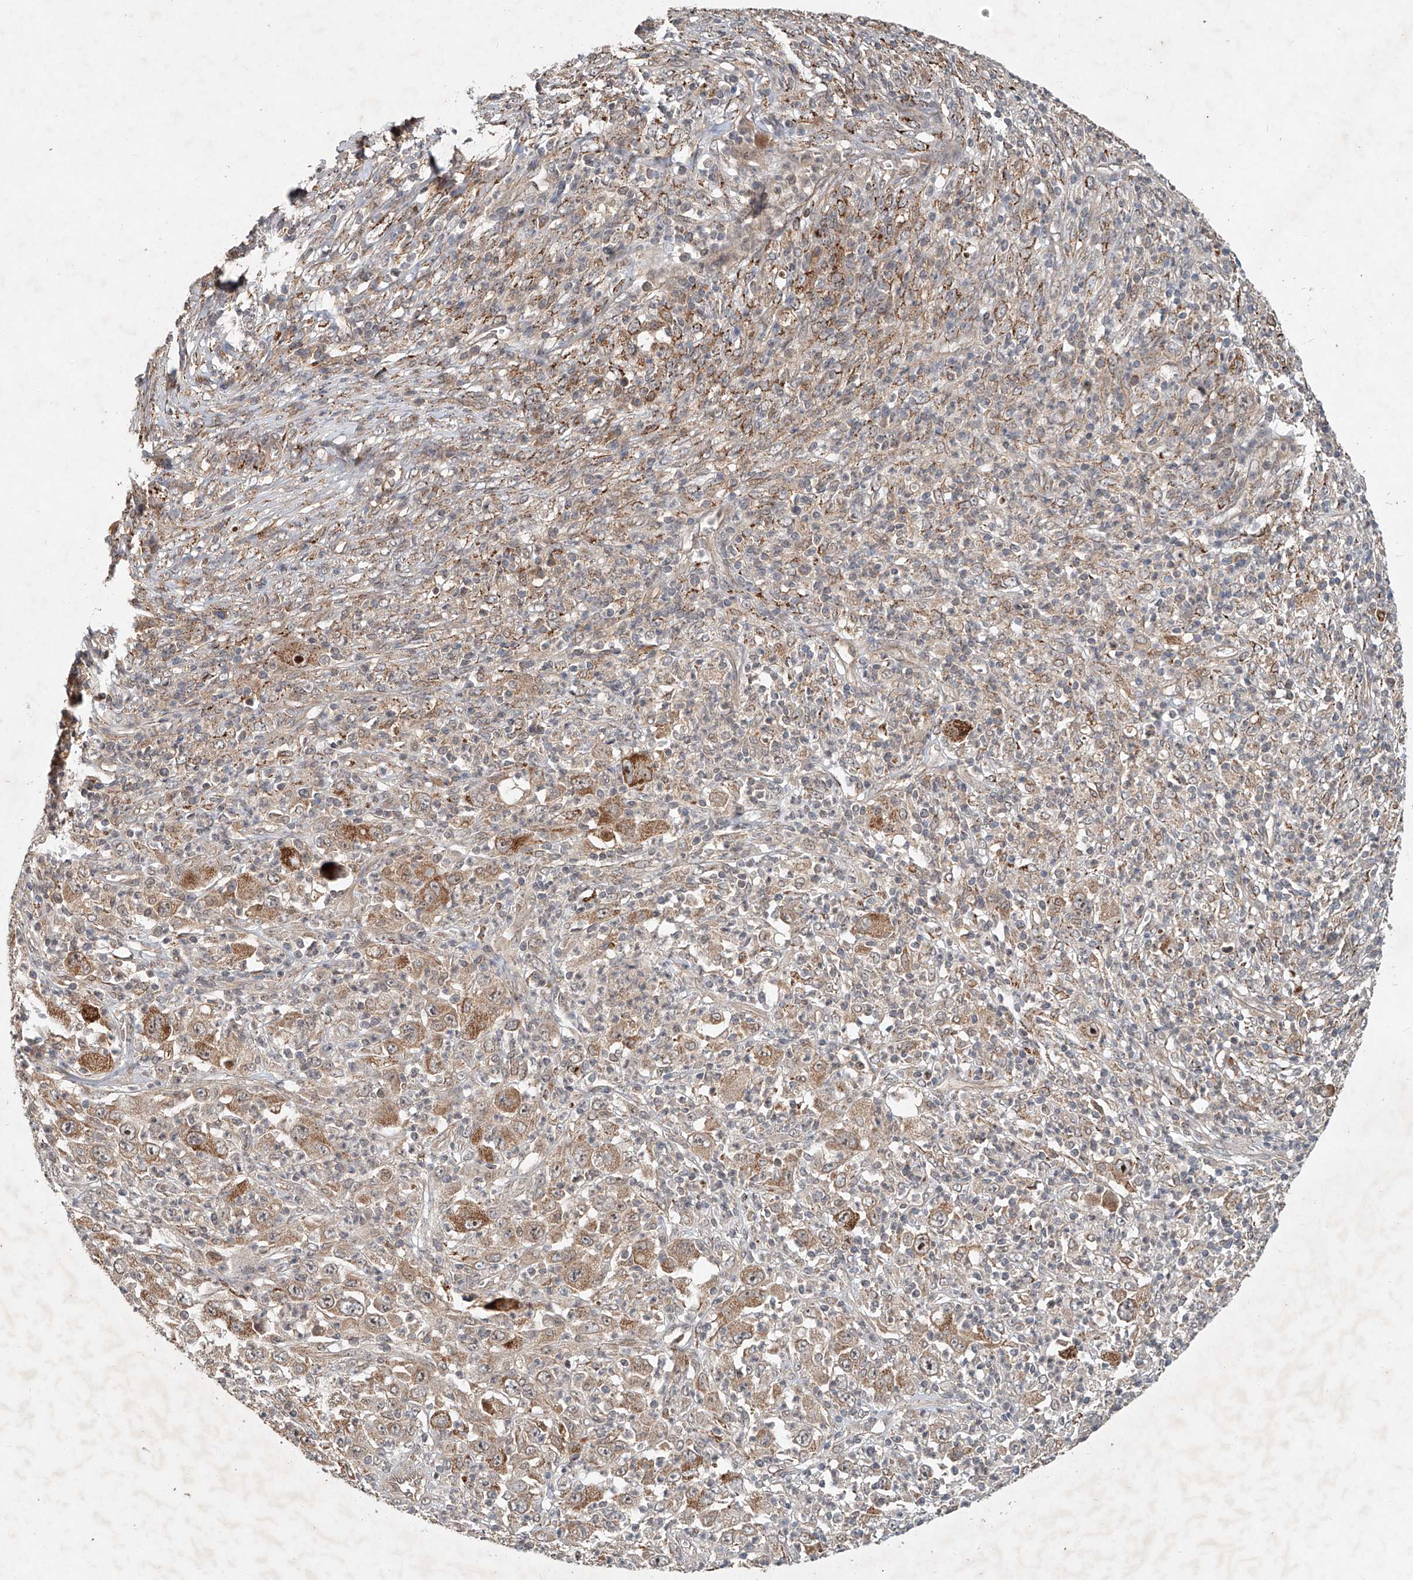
{"staining": {"intensity": "moderate", "quantity": "25%-75%", "location": "cytoplasmic/membranous"}, "tissue": "melanoma", "cell_type": "Tumor cells", "image_type": "cancer", "snomed": [{"axis": "morphology", "description": "Malignant melanoma, Metastatic site"}, {"axis": "topography", "description": "Skin"}], "caption": "A brown stain labels moderate cytoplasmic/membranous expression of a protein in melanoma tumor cells.", "gene": "IER5", "patient": {"sex": "female", "age": 56}}